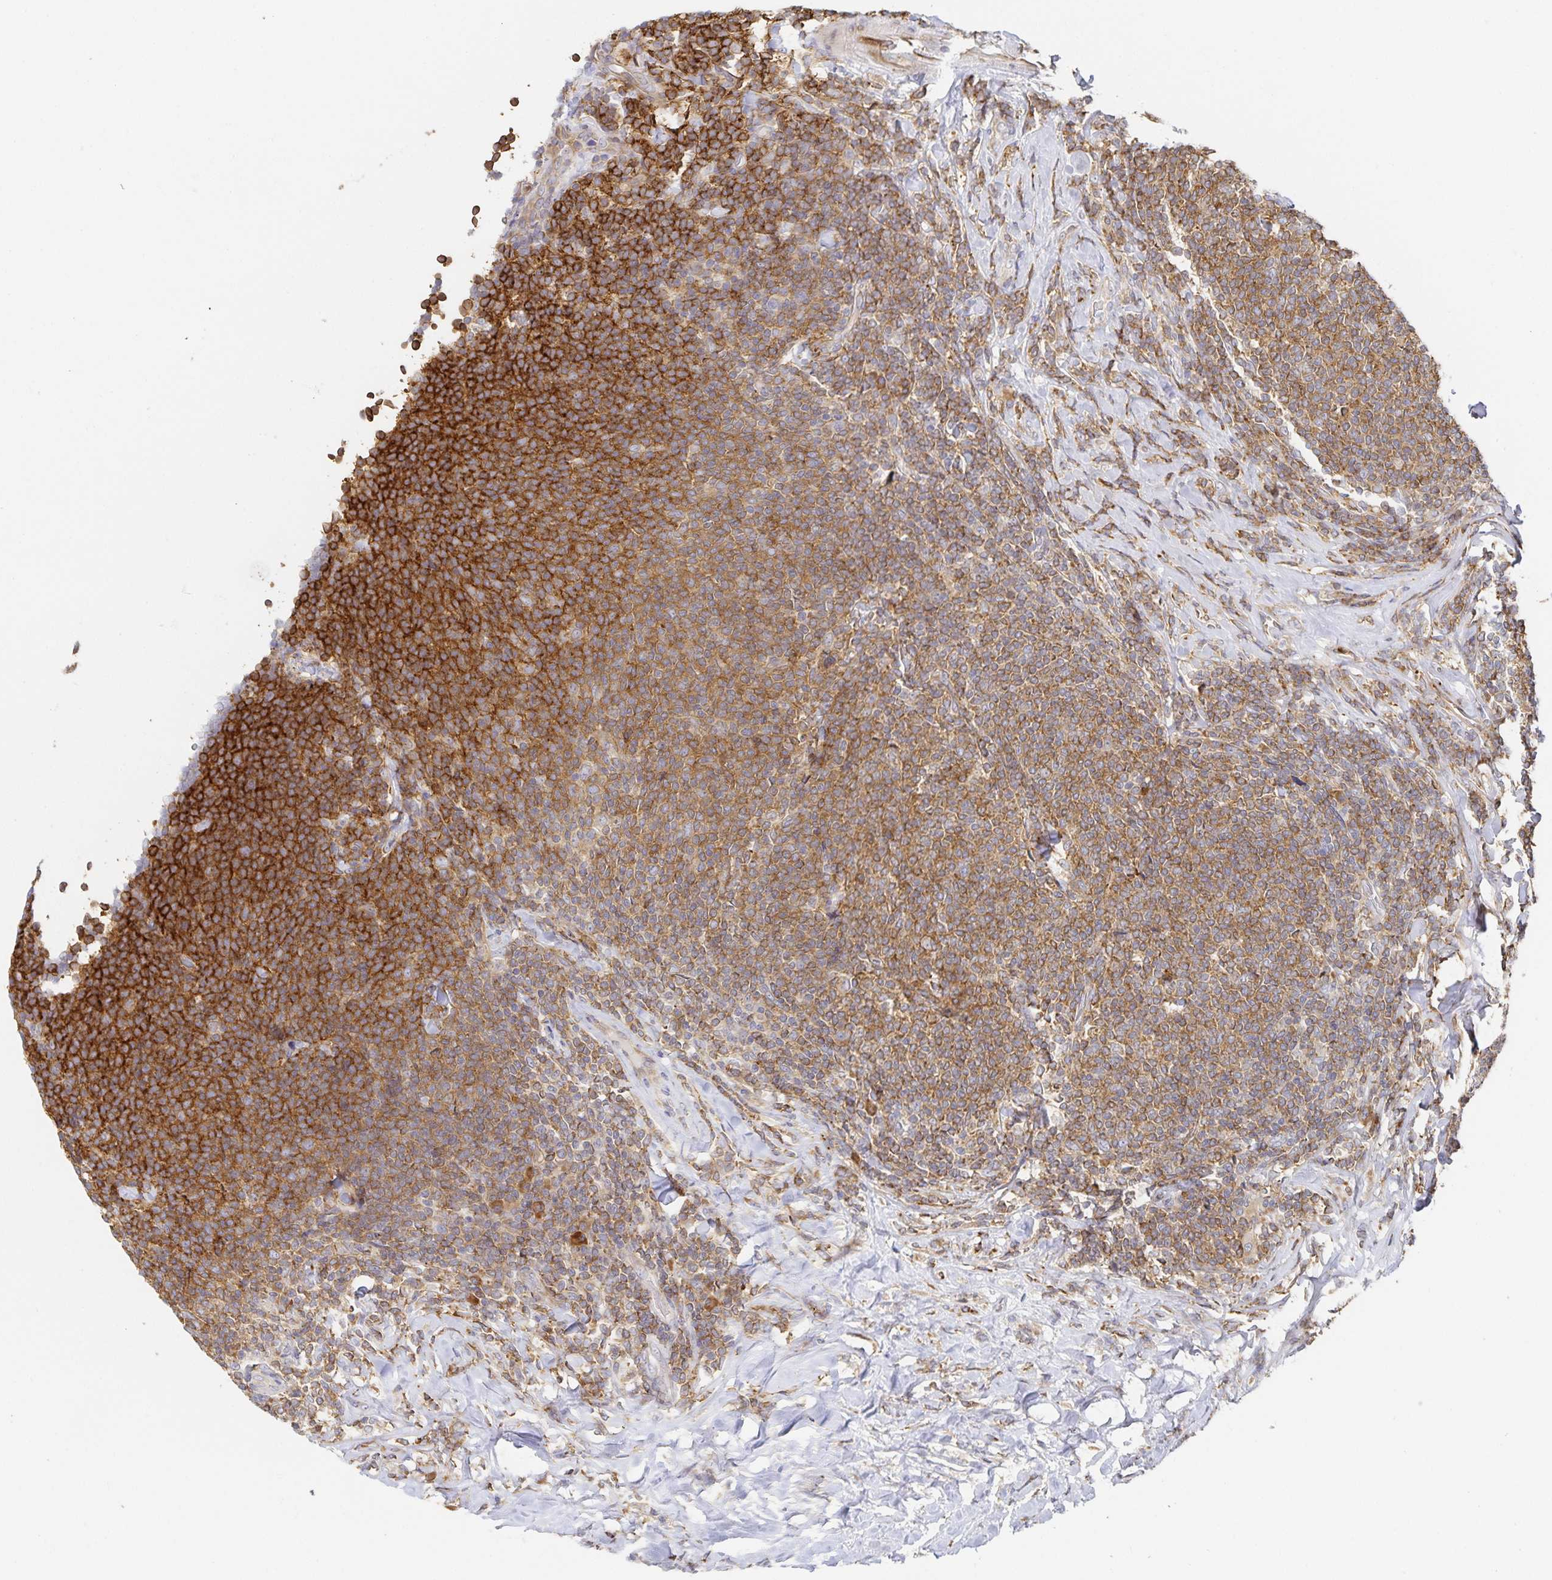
{"staining": {"intensity": "moderate", "quantity": ">75%", "location": "cytoplasmic/membranous"}, "tissue": "lymphoma", "cell_type": "Tumor cells", "image_type": "cancer", "snomed": [{"axis": "morphology", "description": "Malignant lymphoma, non-Hodgkin's type, Low grade"}, {"axis": "topography", "description": "Lymph node"}], "caption": "Protein expression analysis of human lymphoma reveals moderate cytoplasmic/membranous positivity in about >75% of tumor cells.", "gene": "NOMO1", "patient": {"sex": "male", "age": 52}}